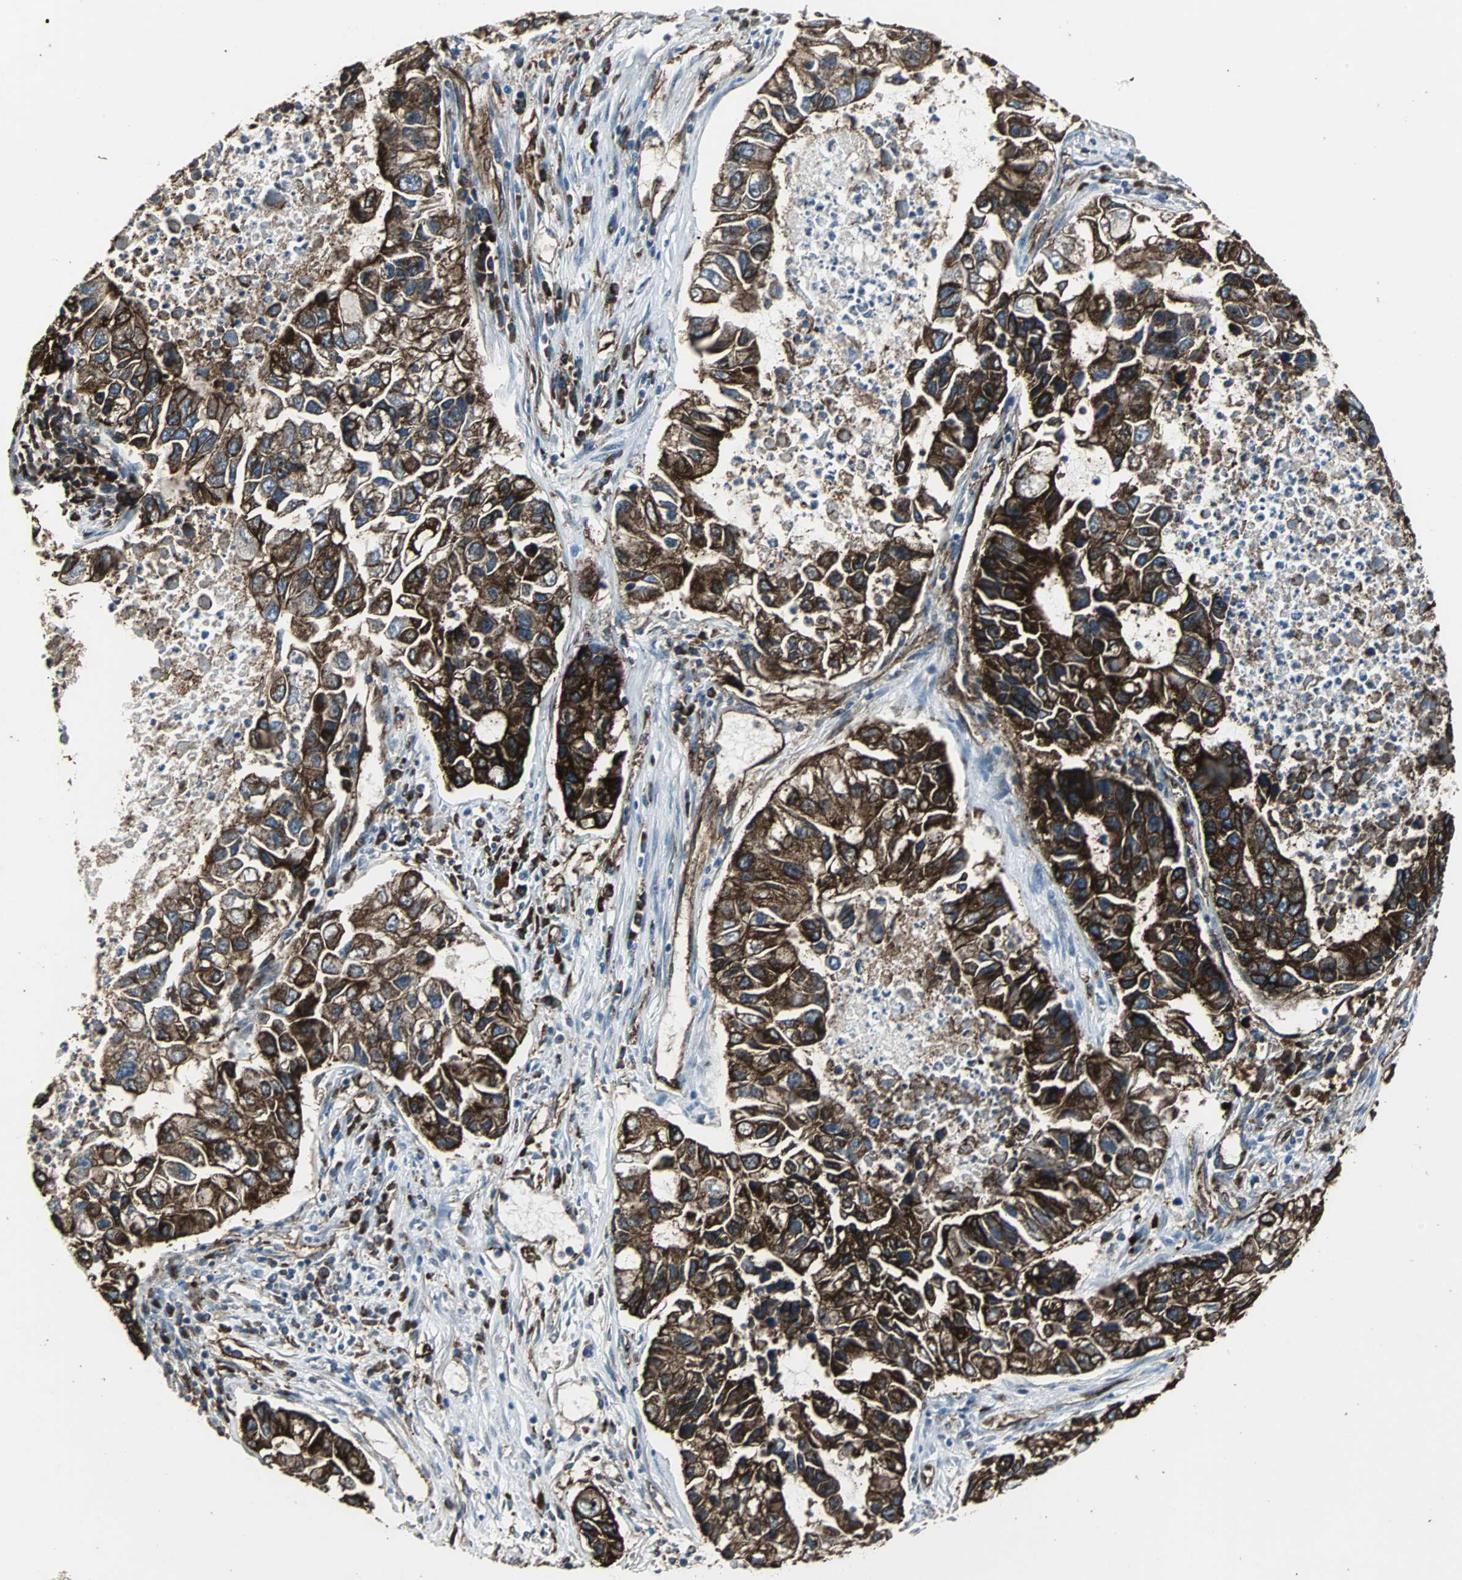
{"staining": {"intensity": "strong", "quantity": ">75%", "location": "cytoplasmic/membranous"}, "tissue": "lung cancer", "cell_type": "Tumor cells", "image_type": "cancer", "snomed": [{"axis": "morphology", "description": "Adenocarcinoma, NOS"}, {"axis": "topography", "description": "Lung"}], "caption": "Adenocarcinoma (lung) stained with a brown dye shows strong cytoplasmic/membranous positive positivity in about >75% of tumor cells.", "gene": "F11R", "patient": {"sex": "female", "age": 51}}